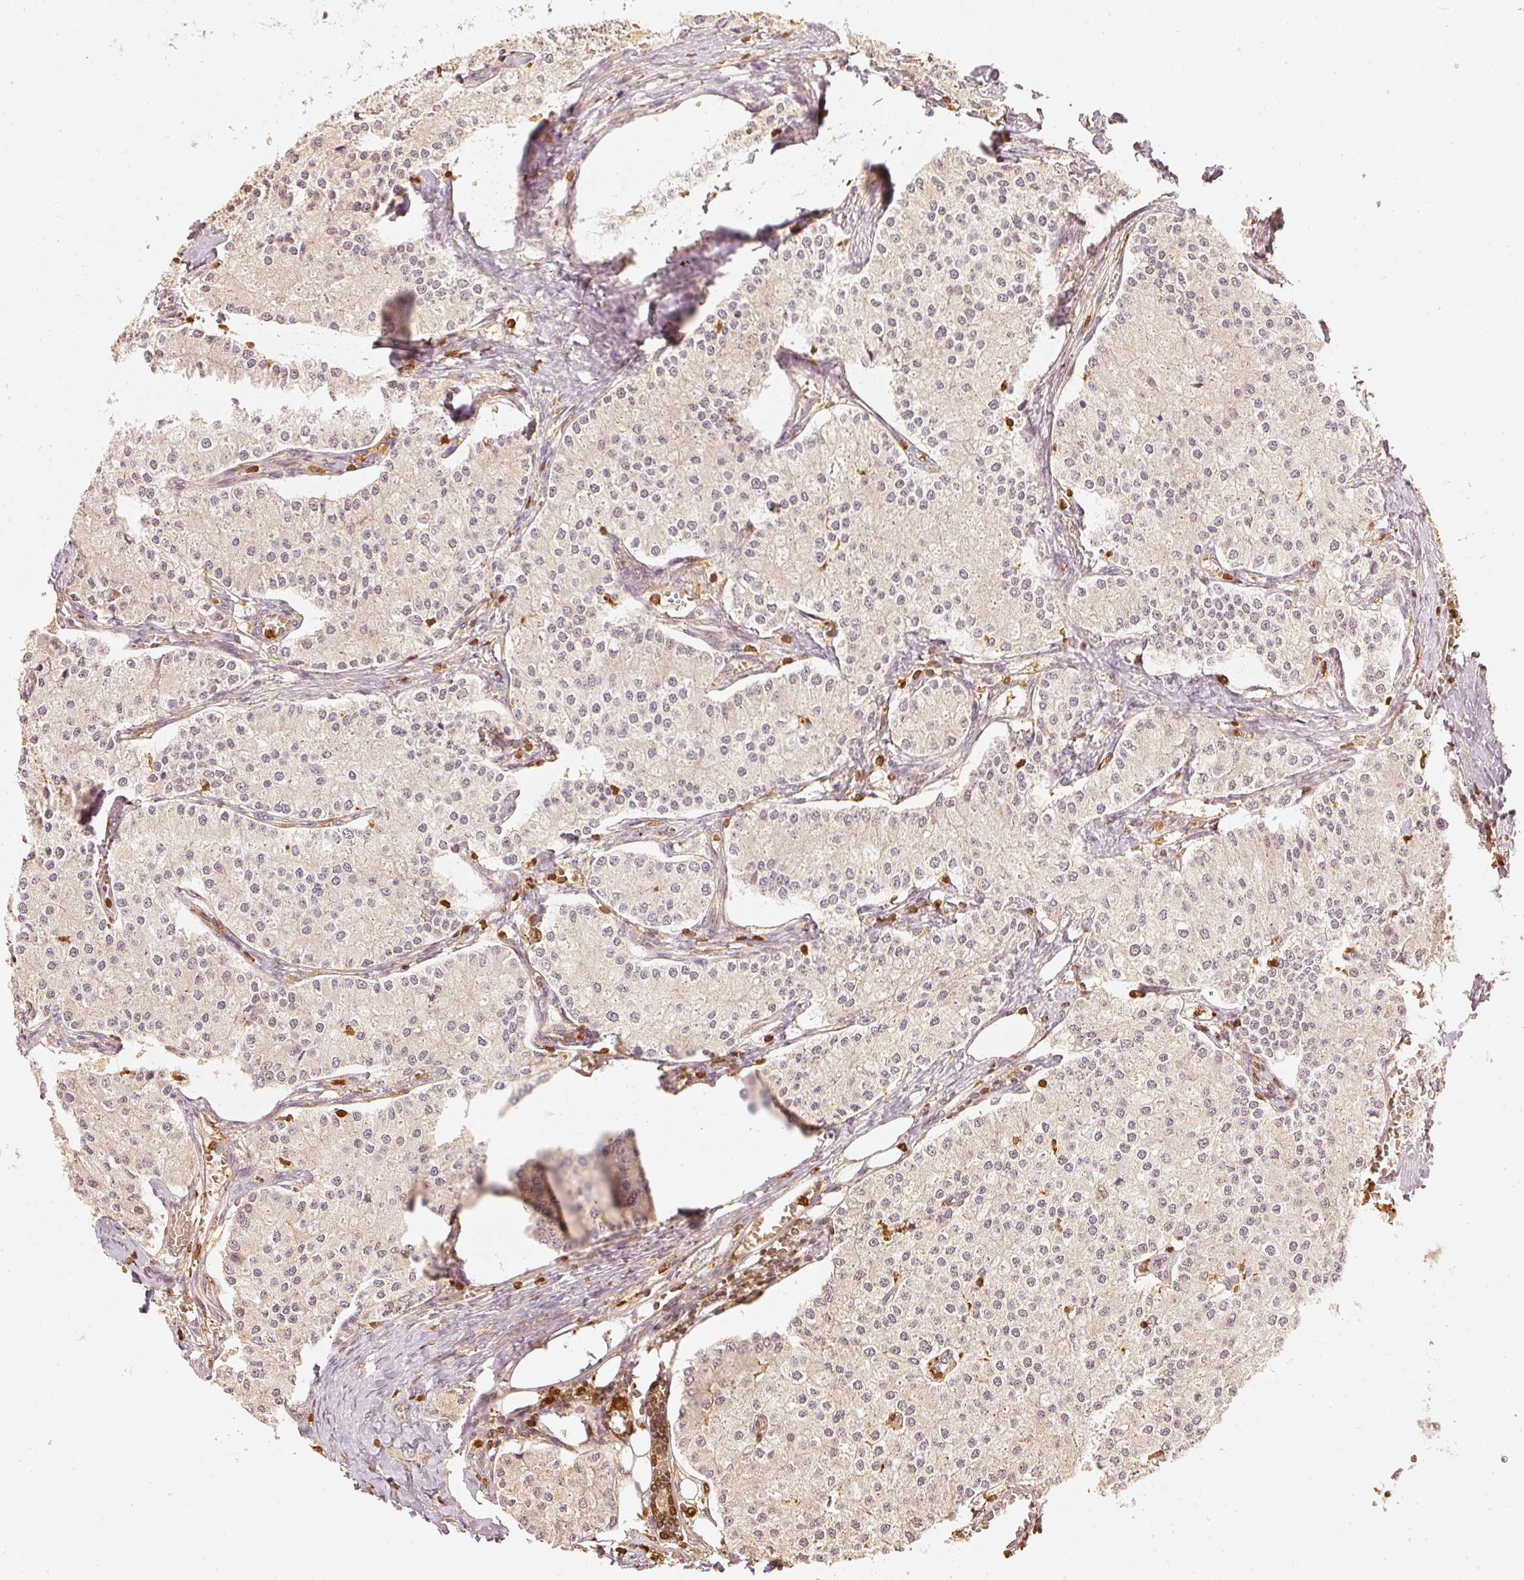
{"staining": {"intensity": "negative", "quantity": "none", "location": "none"}, "tissue": "carcinoid", "cell_type": "Tumor cells", "image_type": "cancer", "snomed": [{"axis": "morphology", "description": "Carcinoid, malignant, NOS"}, {"axis": "topography", "description": "Colon"}], "caption": "Protein analysis of carcinoid (malignant) demonstrates no significant staining in tumor cells.", "gene": "PFN1", "patient": {"sex": "female", "age": 52}}